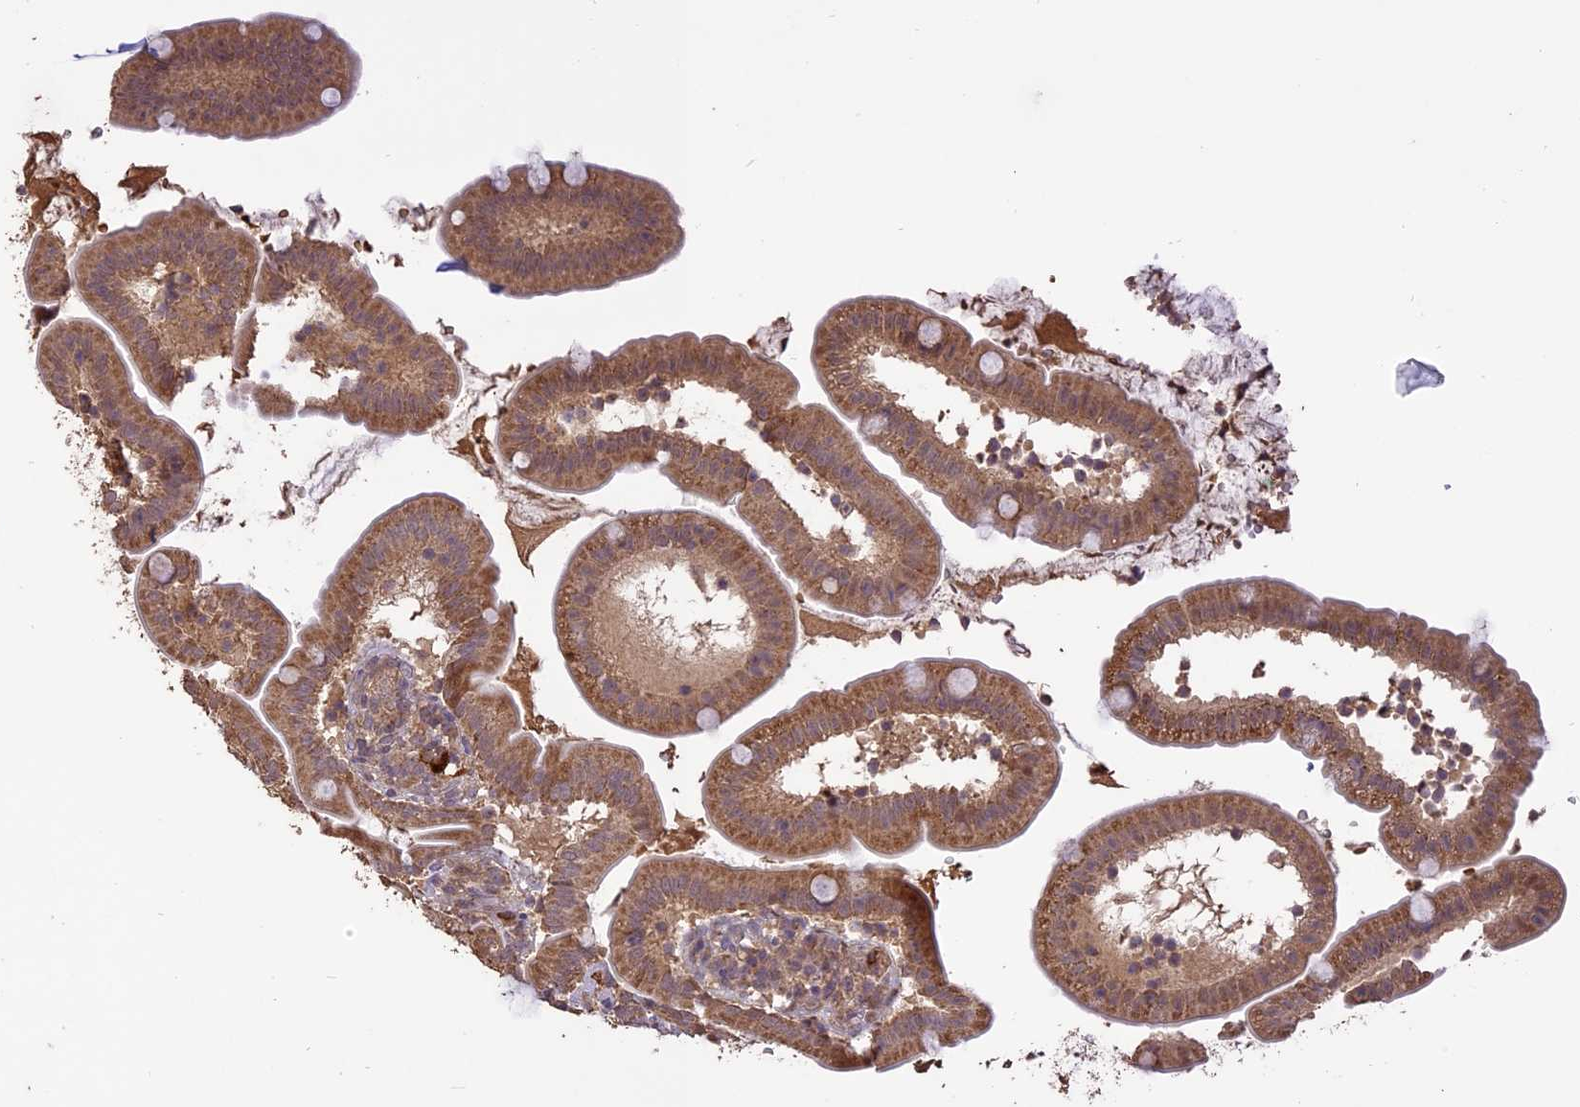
{"staining": {"intensity": "moderate", "quantity": ">75%", "location": "cytoplasmic/membranous"}, "tissue": "duodenum", "cell_type": "Glandular cells", "image_type": "normal", "snomed": [{"axis": "morphology", "description": "Normal tissue, NOS"}, {"axis": "topography", "description": "Duodenum"}], "caption": "About >75% of glandular cells in normal human duodenum display moderate cytoplasmic/membranous protein expression as visualized by brown immunohistochemical staining.", "gene": "TIGD7", "patient": {"sex": "female", "age": 67}}